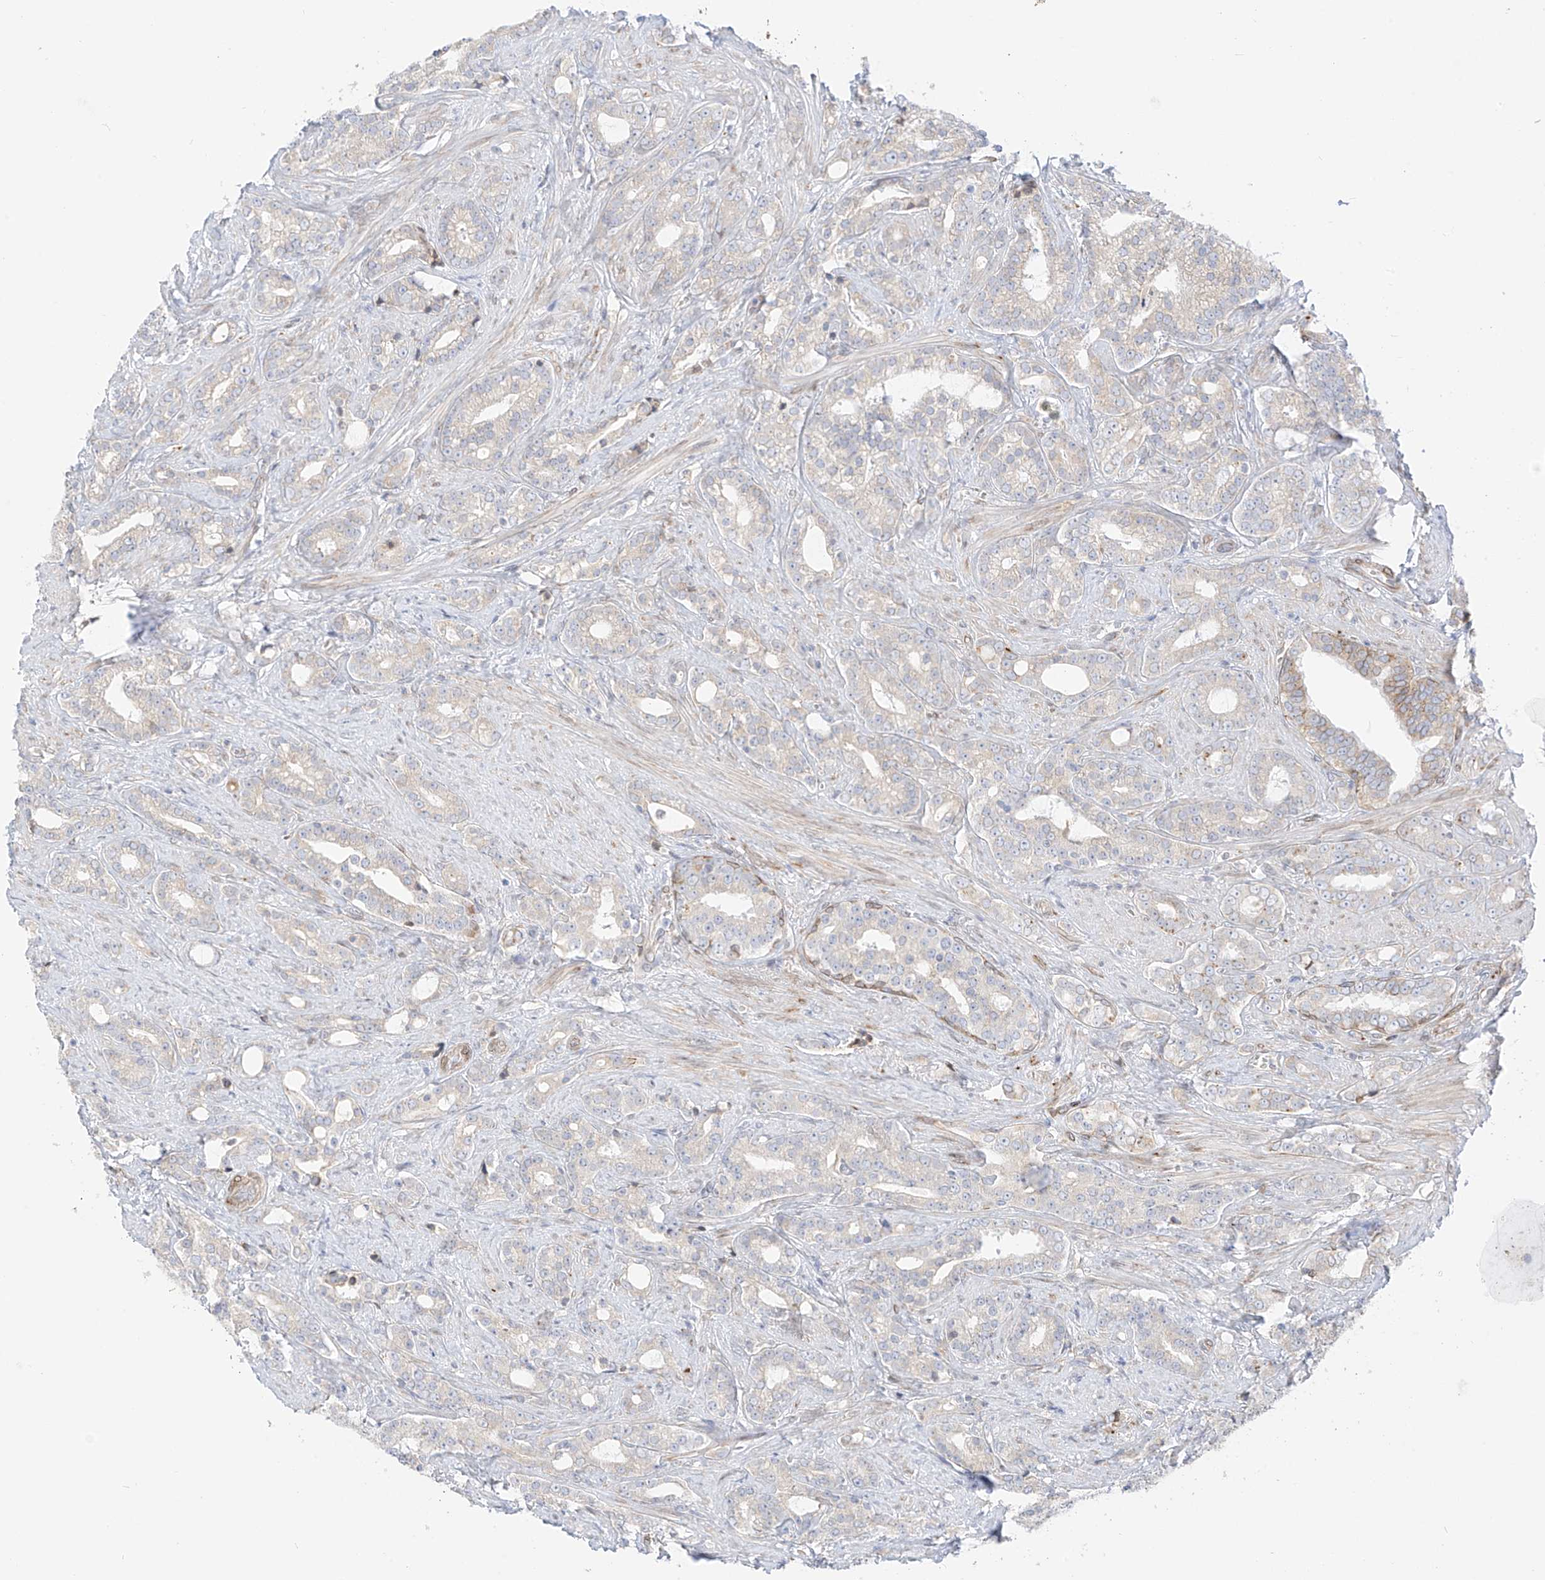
{"staining": {"intensity": "weak", "quantity": "25%-75%", "location": "cytoplasmic/membranous"}, "tissue": "prostate cancer", "cell_type": "Tumor cells", "image_type": "cancer", "snomed": [{"axis": "morphology", "description": "Adenocarcinoma, High grade"}, {"axis": "topography", "description": "Prostate and seminal vesicle, NOS"}], "caption": "Protein staining of adenocarcinoma (high-grade) (prostate) tissue reveals weak cytoplasmic/membranous expression in about 25%-75% of tumor cells.", "gene": "PCYOX1", "patient": {"sex": "male", "age": 67}}